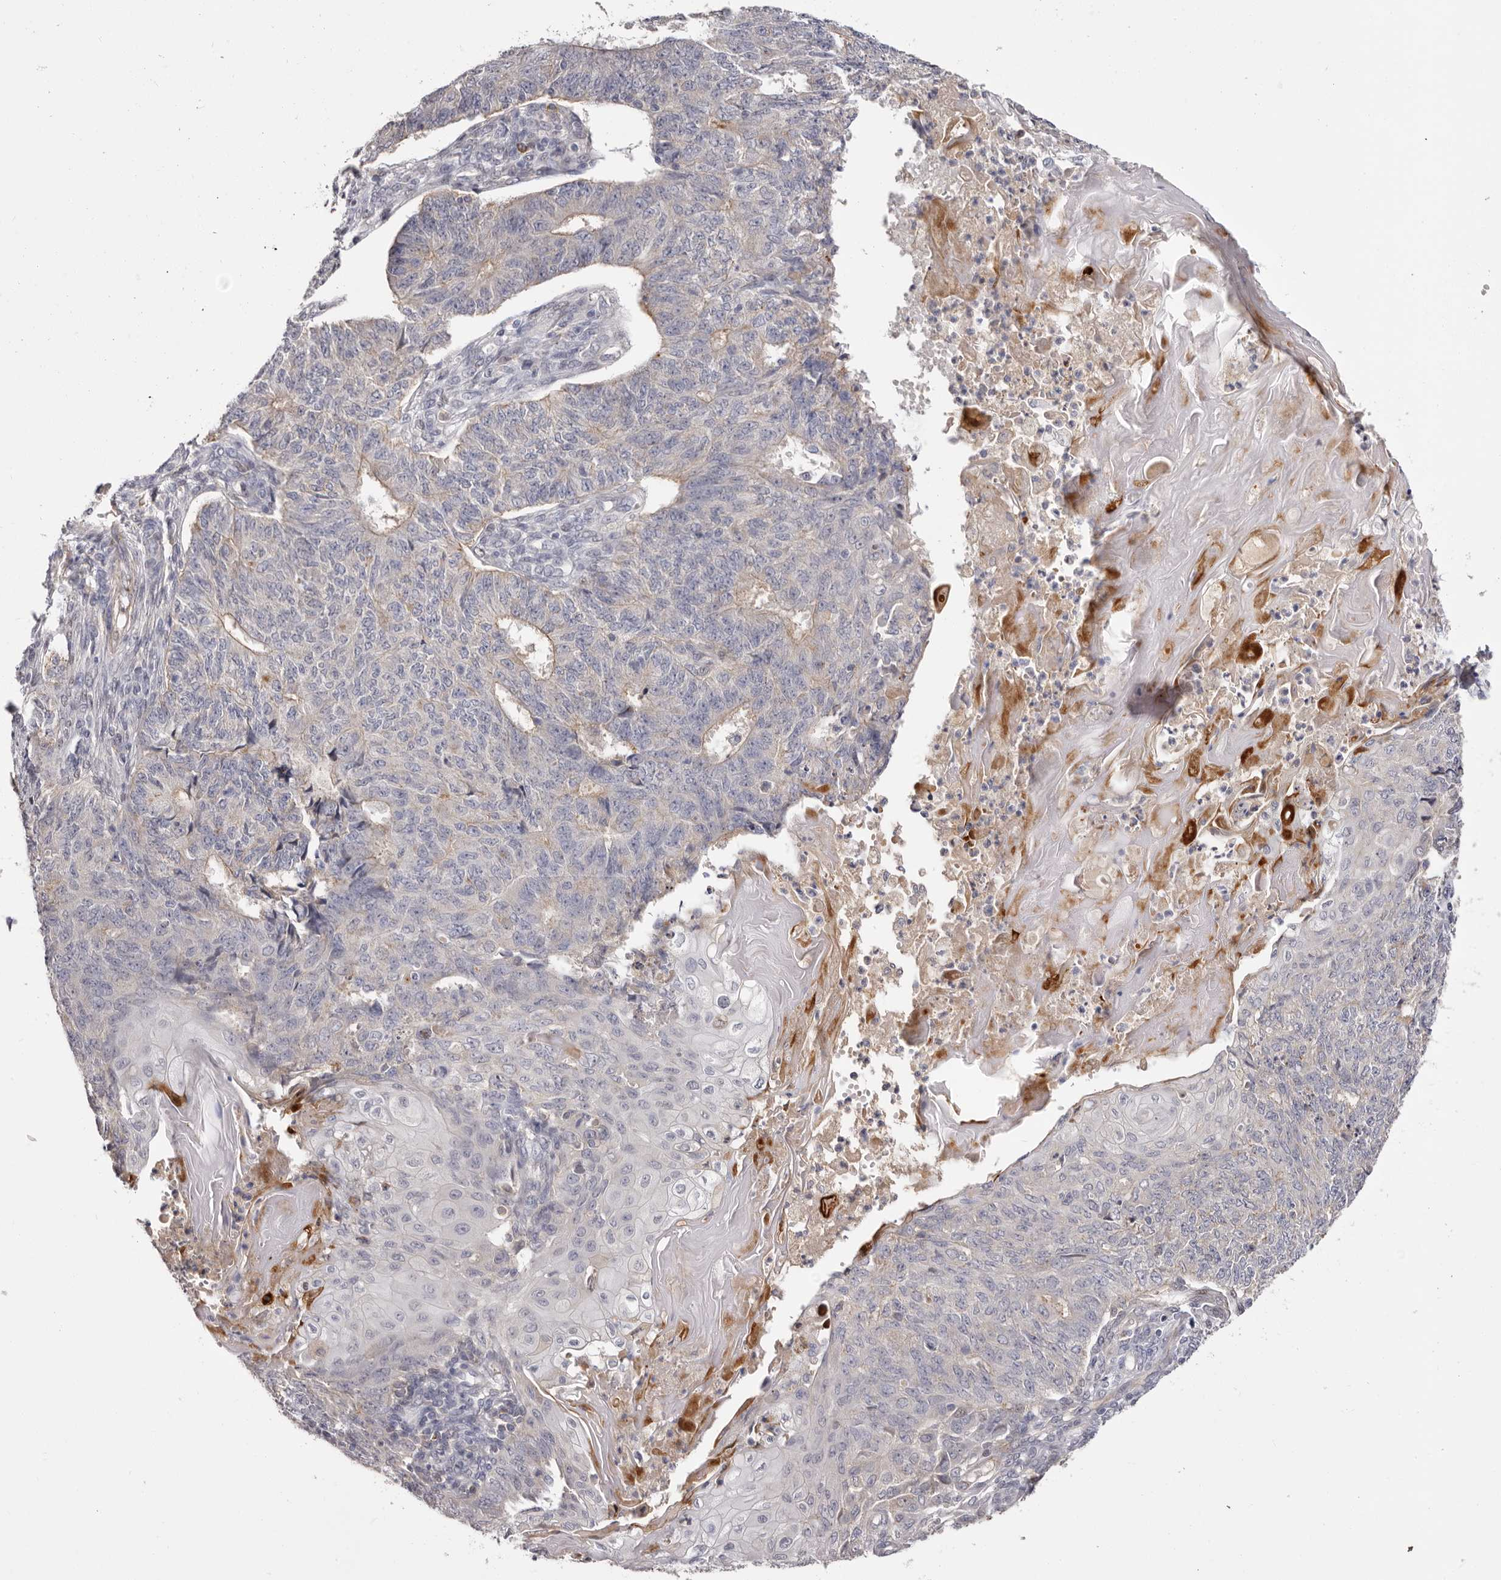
{"staining": {"intensity": "weak", "quantity": "<25%", "location": "cytoplasmic/membranous"}, "tissue": "endometrial cancer", "cell_type": "Tumor cells", "image_type": "cancer", "snomed": [{"axis": "morphology", "description": "Adenocarcinoma, NOS"}, {"axis": "topography", "description": "Endometrium"}], "caption": "Immunohistochemistry of human adenocarcinoma (endometrial) reveals no positivity in tumor cells.", "gene": "LMLN", "patient": {"sex": "female", "age": 32}}